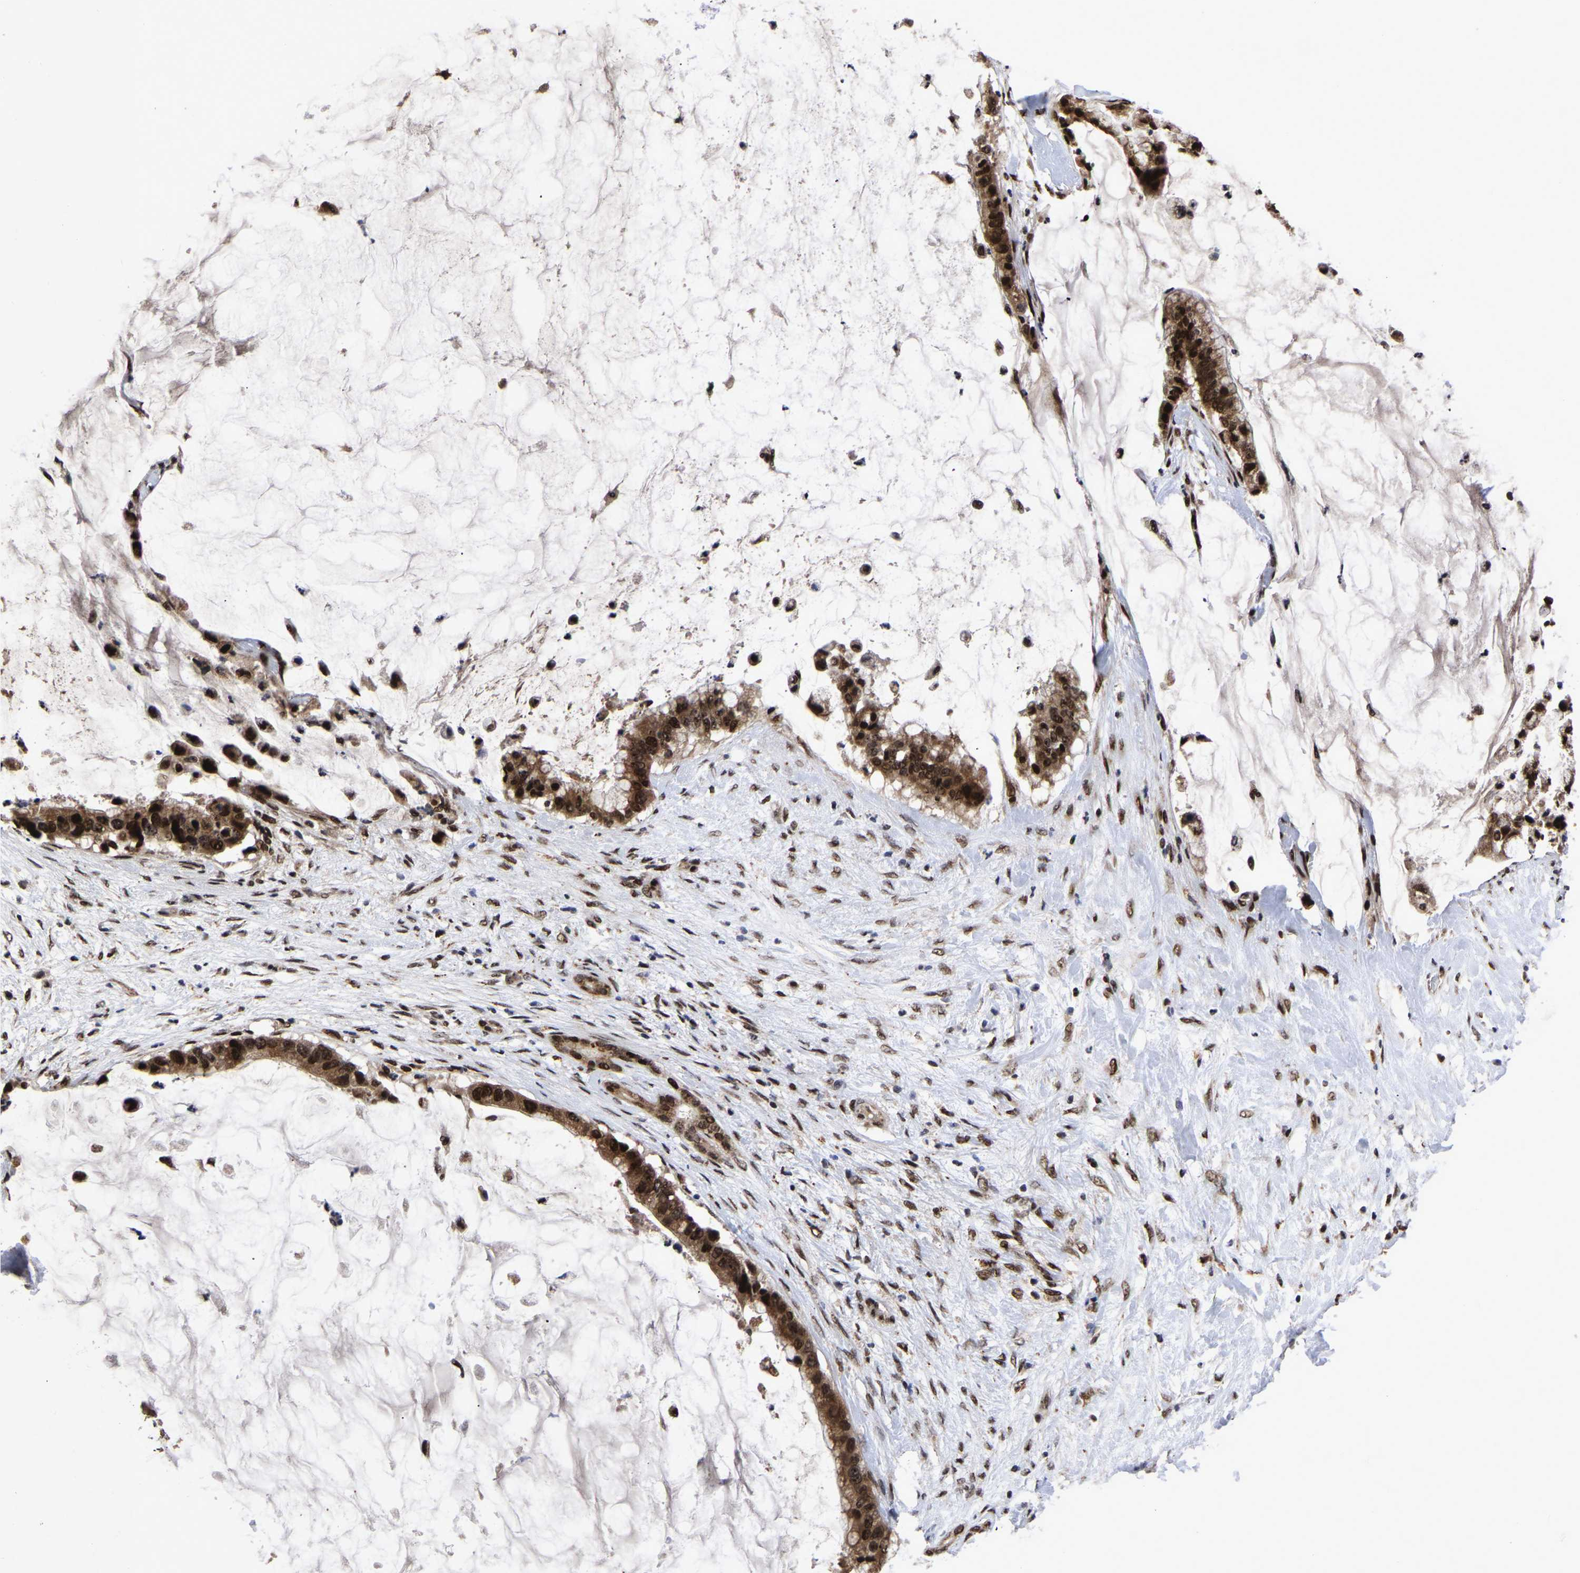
{"staining": {"intensity": "strong", "quantity": ">75%", "location": "cytoplasmic/membranous,nuclear"}, "tissue": "pancreatic cancer", "cell_type": "Tumor cells", "image_type": "cancer", "snomed": [{"axis": "morphology", "description": "Adenocarcinoma, NOS"}, {"axis": "topography", "description": "Pancreas"}], "caption": "Tumor cells display strong cytoplasmic/membranous and nuclear staining in approximately >75% of cells in pancreatic adenocarcinoma. Nuclei are stained in blue.", "gene": "JUNB", "patient": {"sex": "male", "age": 41}}